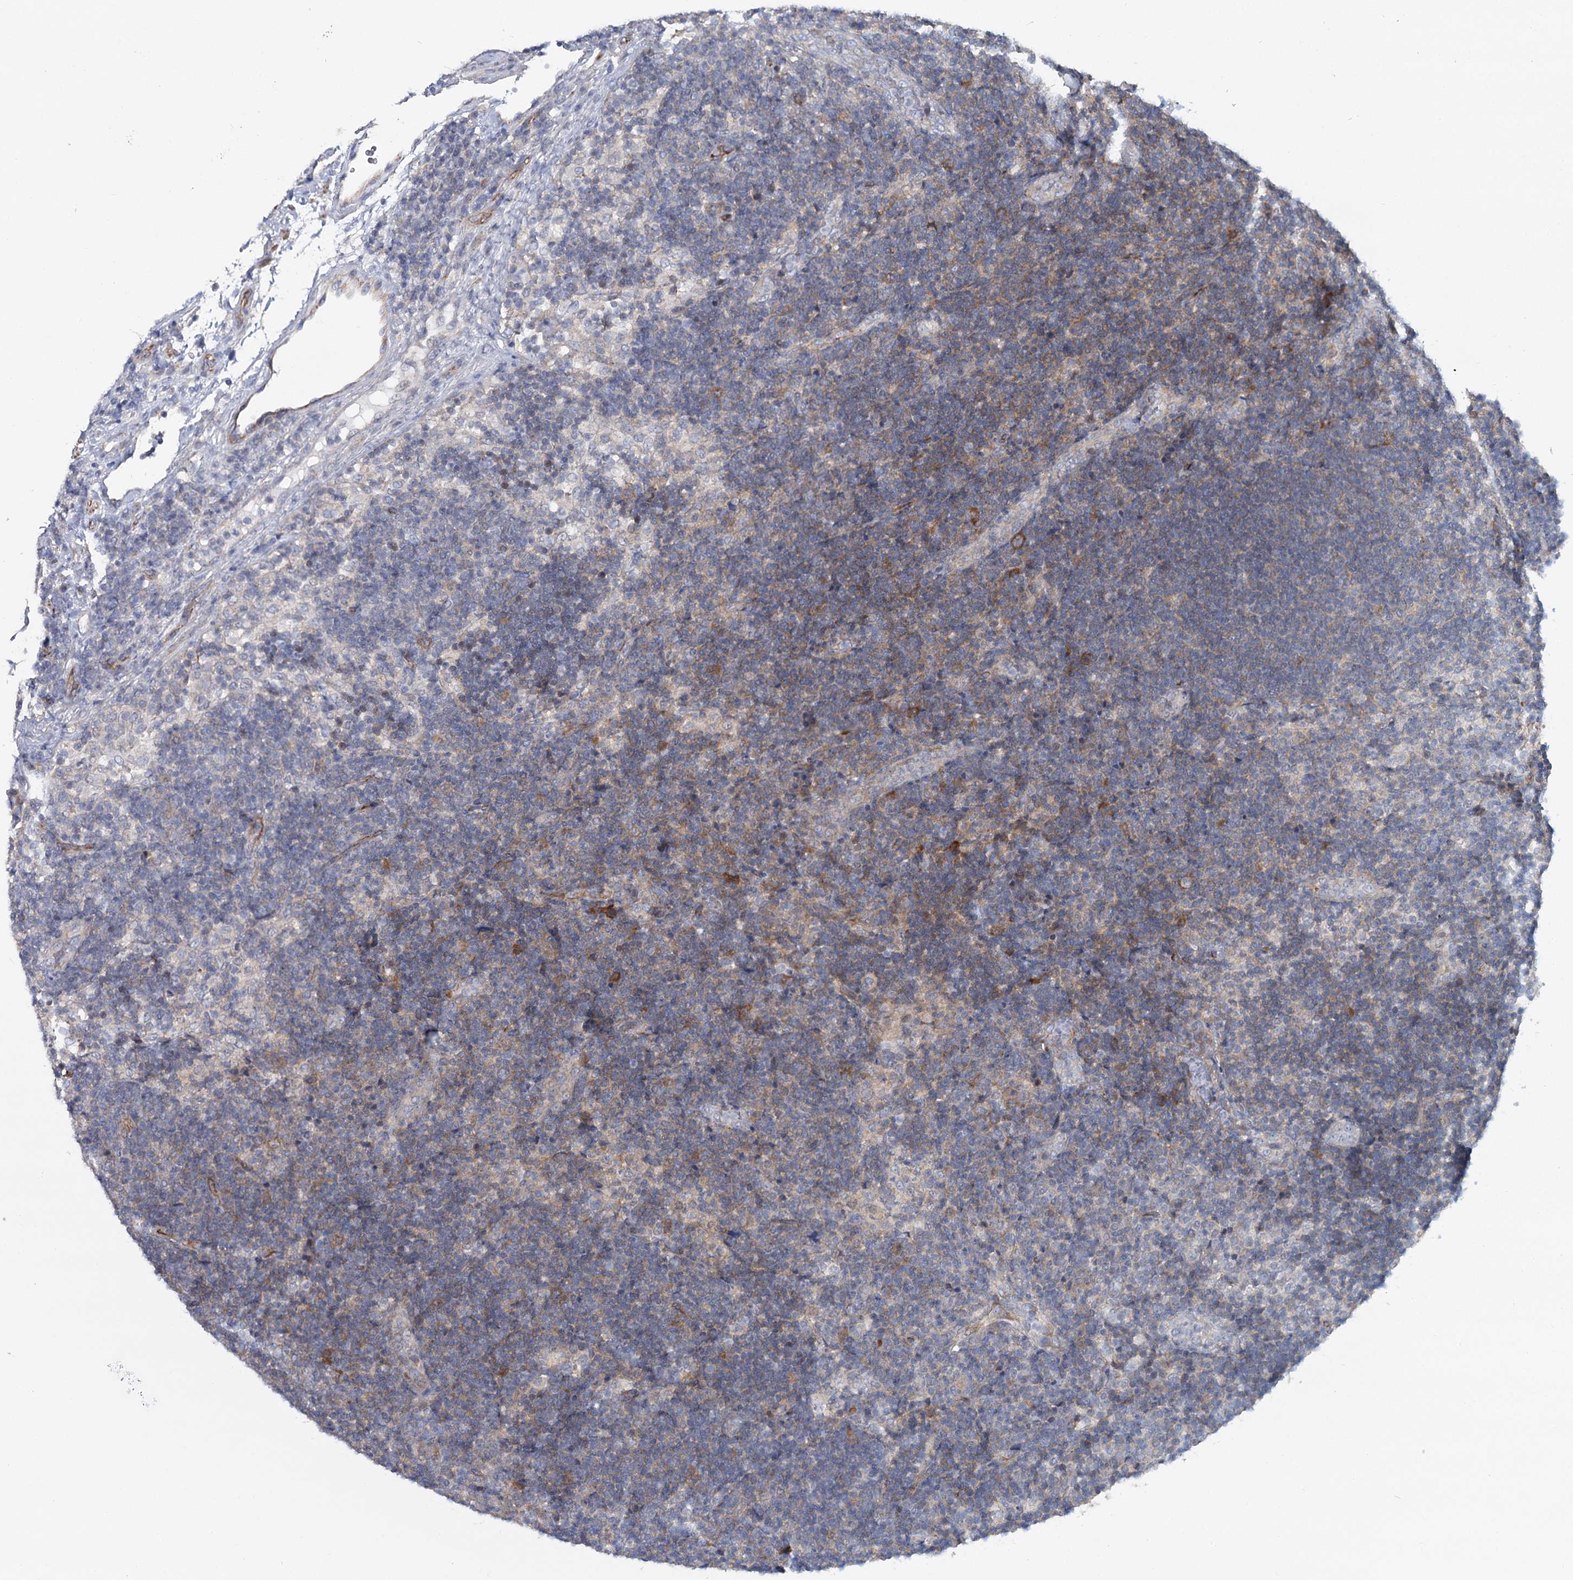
{"staining": {"intensity": "weak", "quantity": "<25%", "location": "cytoplasmic/membranous"}, "tissue": "lymph node", "cell_type": "Germinal center cells", "image_type": "normal", "snomed": [{"axis": "morphology", "description": "Normal tissue, NOS"}, {"axis": "topography", "description": "Lymph node"}], "caption": "Human lymph node stained for a protein using IHC demonstrates no expression in germinal center cells.", "gene": "MAP3K13", "patient": {"sex": "female", "age": 22}}